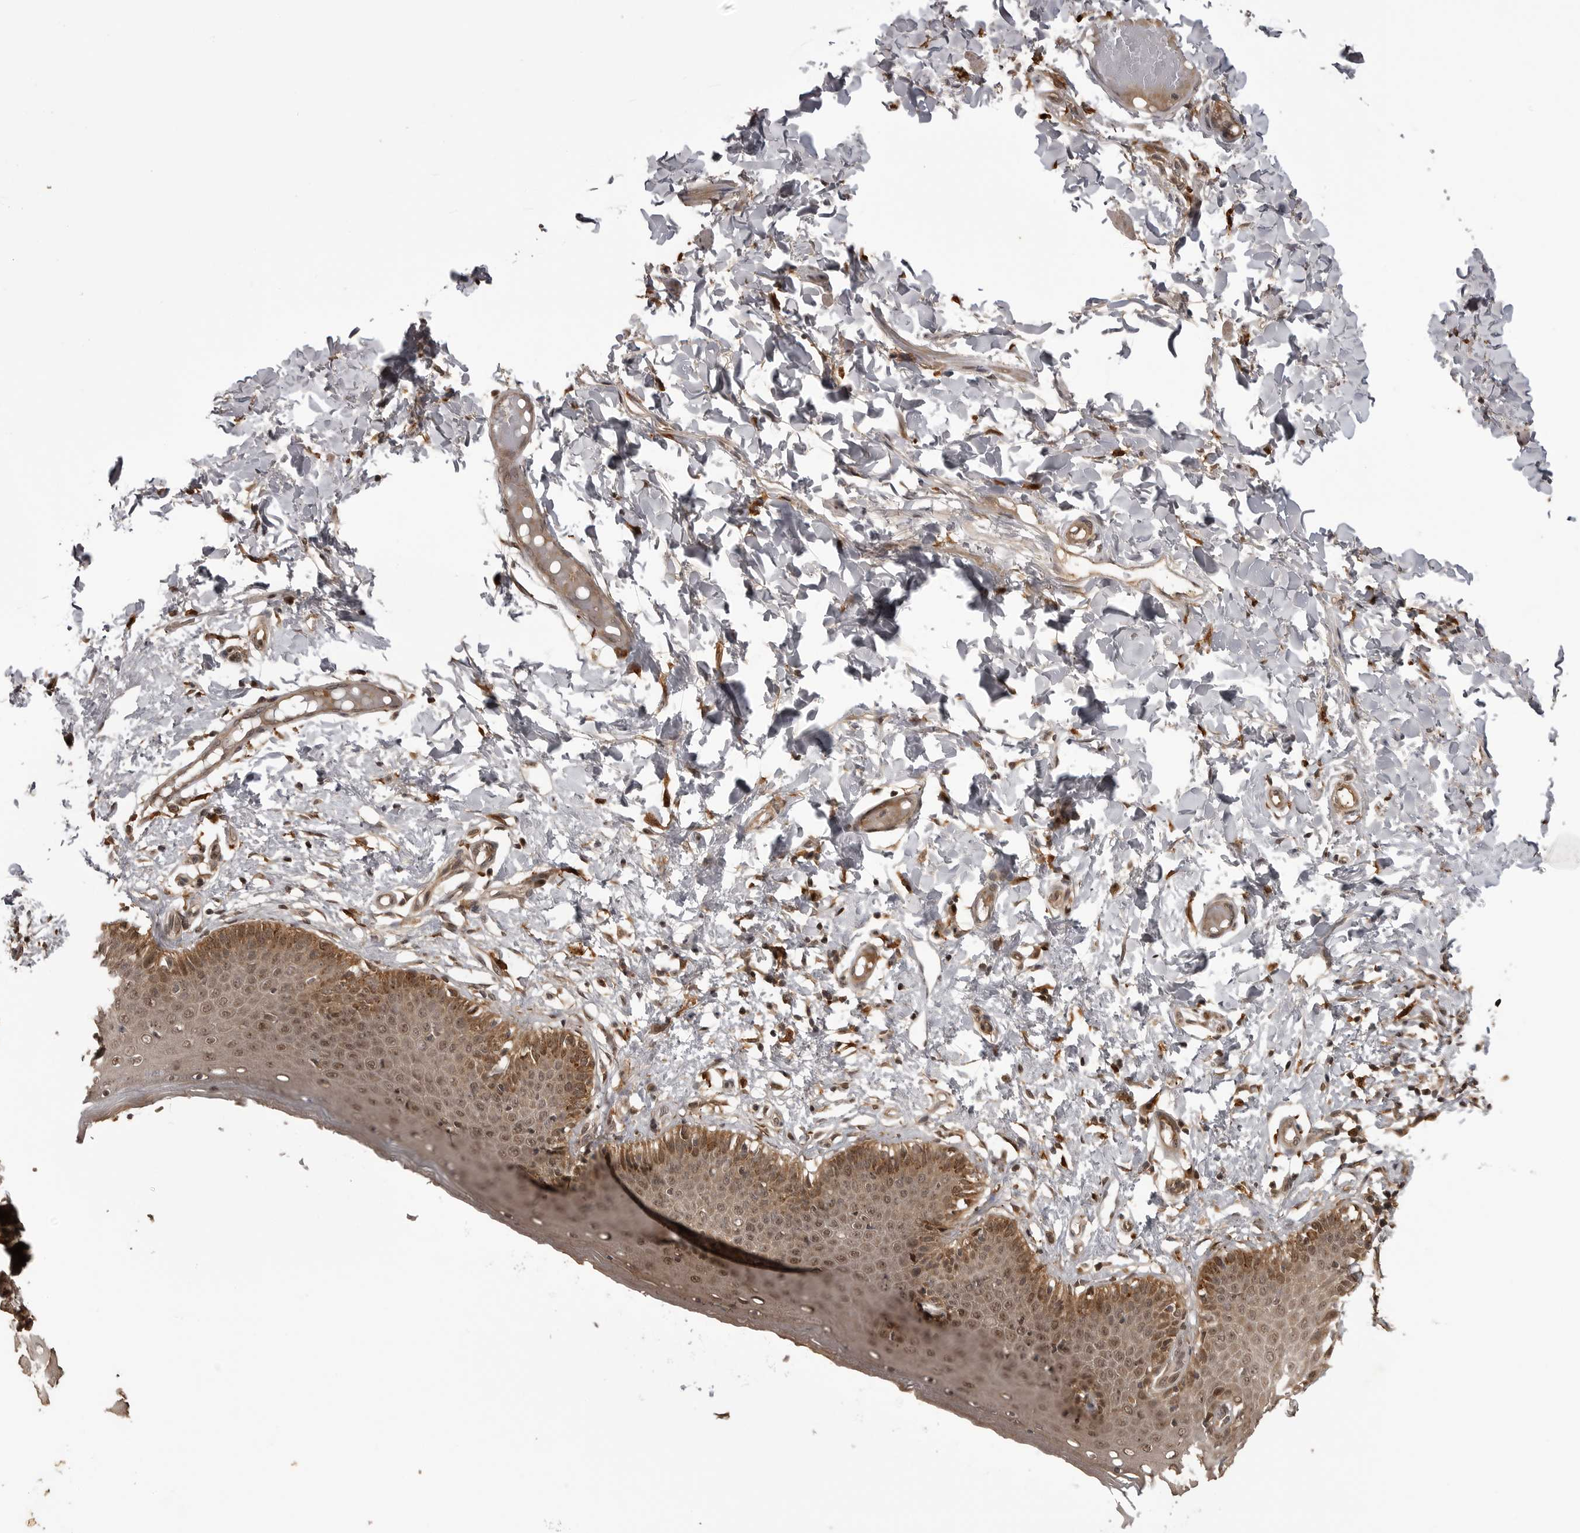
{"staining": {"intensity": "strong", "quantity": ">75%", "location": "cytoplasmic/membranous,nuclear"}, "tissue": "skin", "cell_type": "Epidermal cells", "image_type": "normal", "snomed": [{"axis": "morphology", "description": "Normal tissue, NOS"}, {"axis": "topography", "description": "Vulva"}], "caption": "The histopathology image demonstrates staining of benign skin, revealing strong cytoplasmic/membranous,nuclear protein expression (brown color) within epidermal cells. (brown staining indicates protein expression, while blue staining denotes nuclei).", "gene": "AKAP7", "patient": {"sex": "female", "age": 66}}